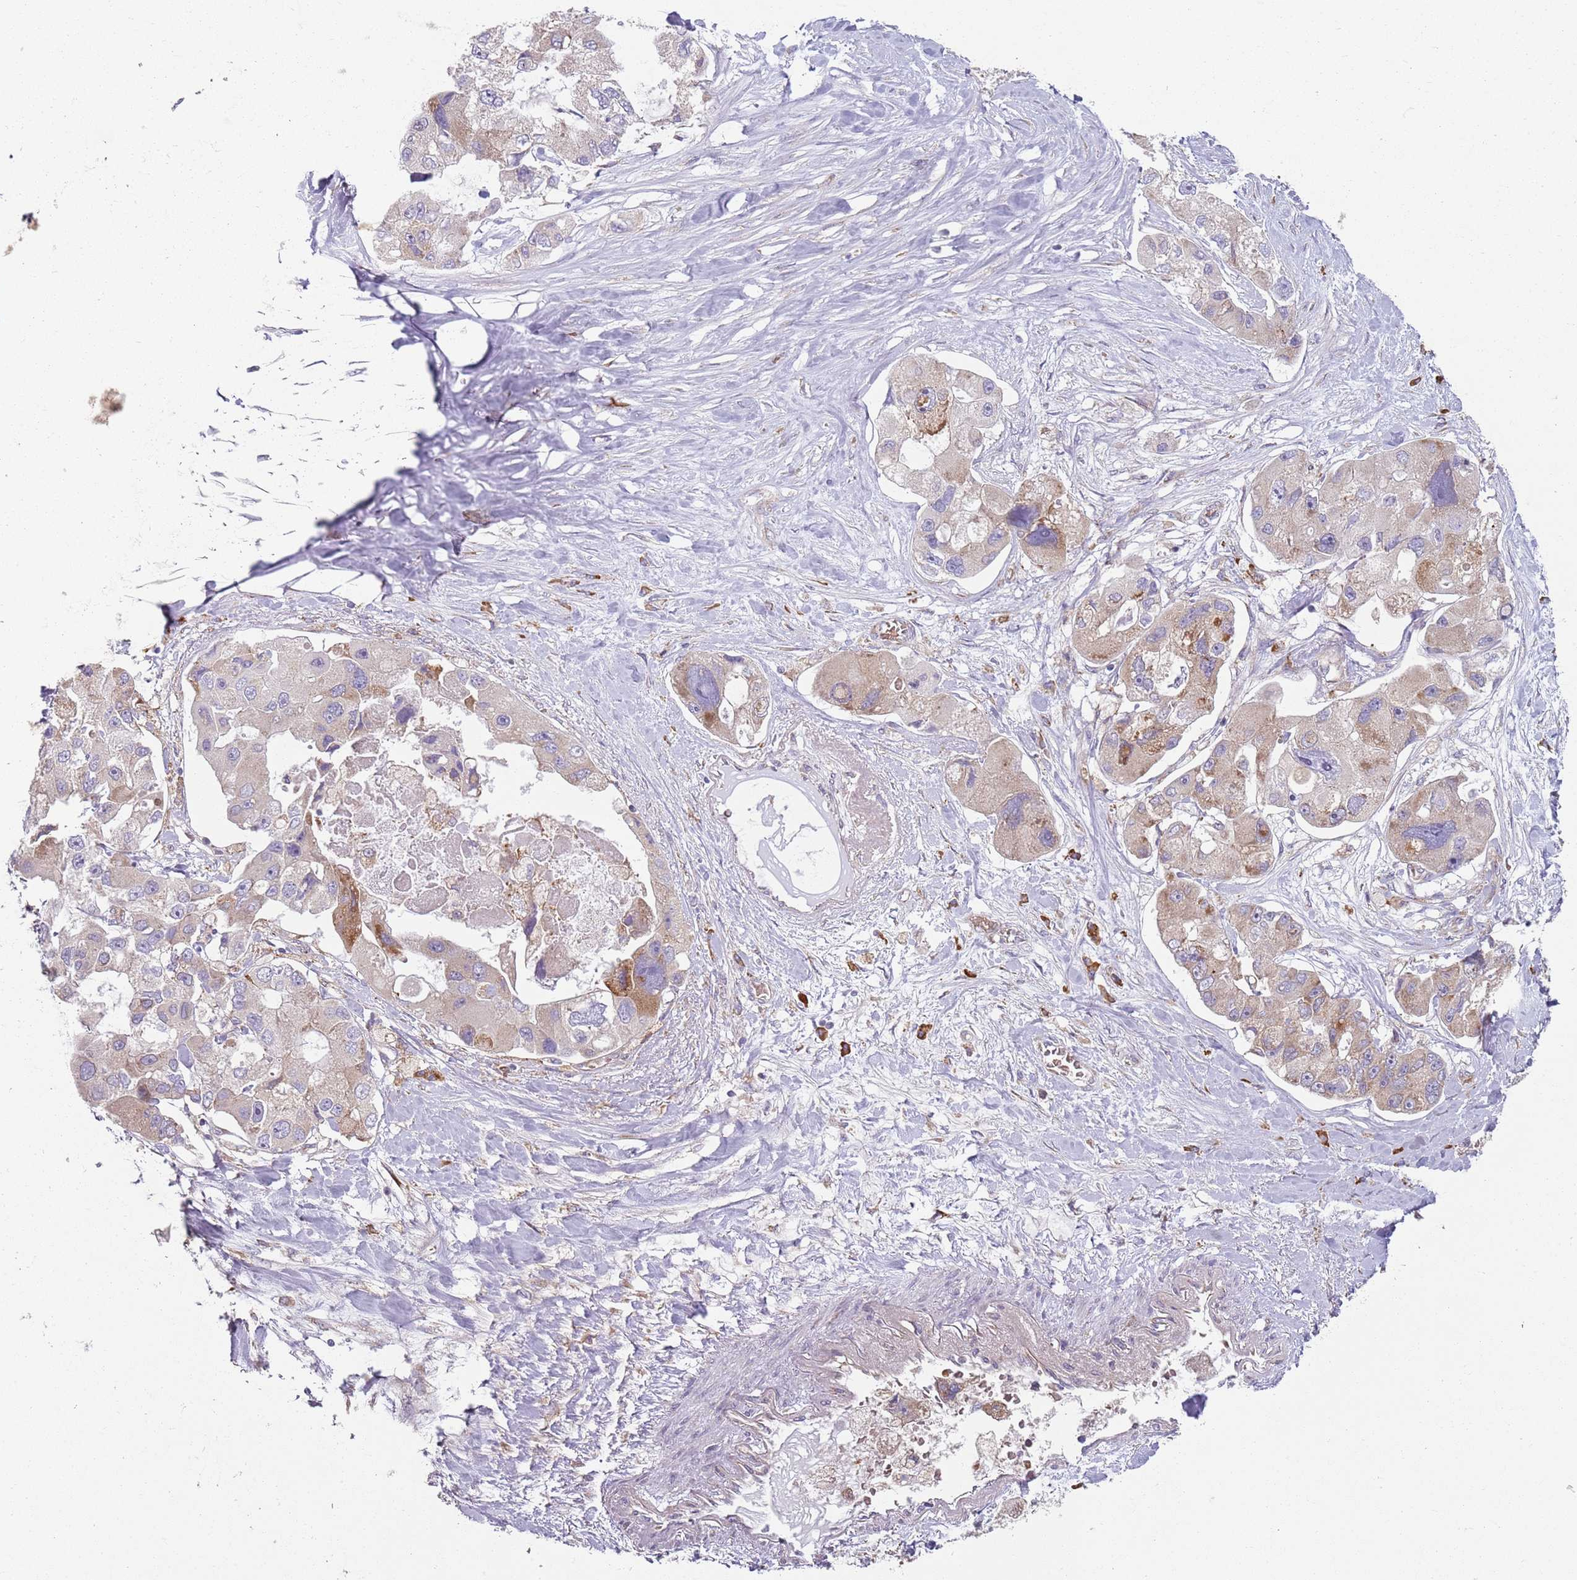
{"staining": {"intensity": "moderate", "quantity": "<25%", "location": "cytoplasmic/membranous"}, "tissue": "lung cancer", "cell_type": "Tumor cells", "image_type": "cancer", "snomed": [{"axis": "morphology", "description": "Adenocarcinoma, NOS"}, {"axis": "topography", "description": "Lung"}], "caption": "Lung cancer stained with immunohistochemistry (IHC) shows moderate cytoplasmic/membranous staining in about <25% of tumor cells.", "gene": "SPATA2", "patient": {"sex": "female", "age": 54}}